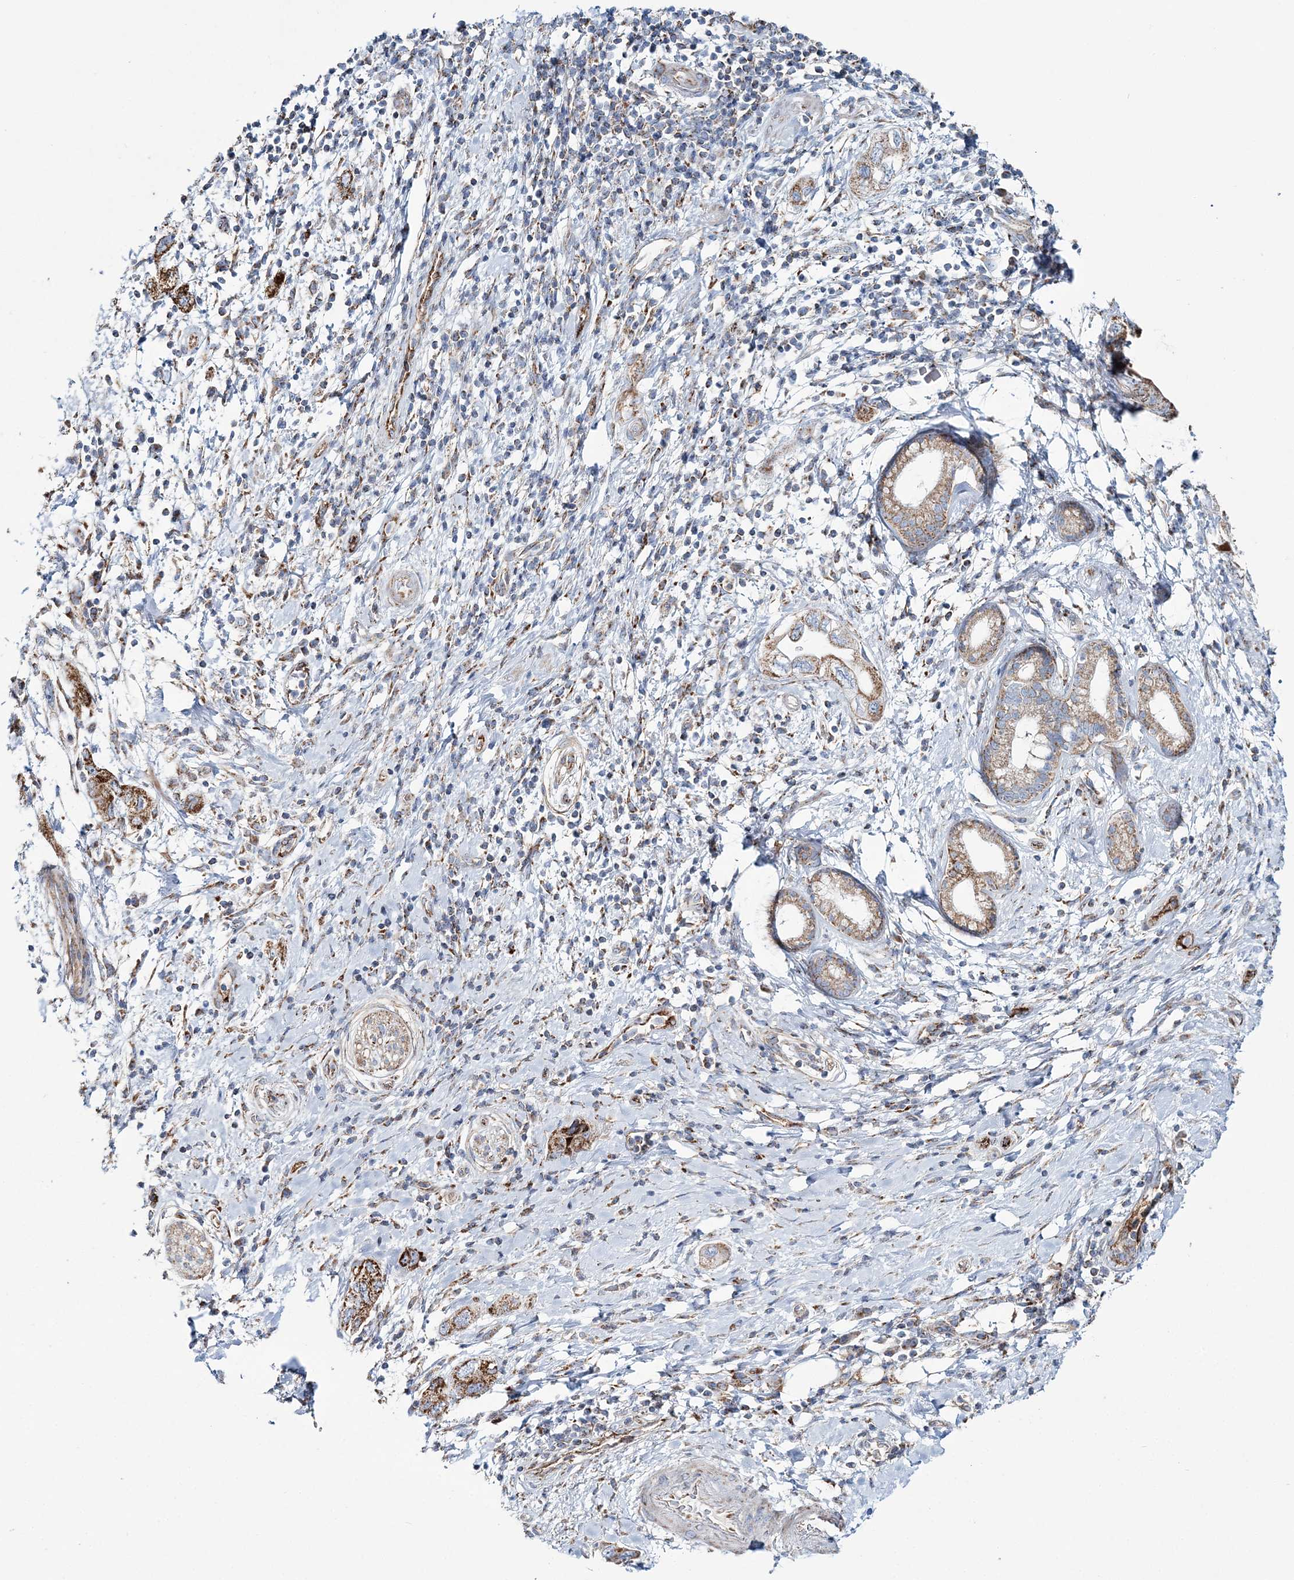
{"staining": {"intensity": "moderate", "quantity": ">75%", "location": "cytoplasmic/membranous"}, "tissue": "pancreatic cancer", "cell_type": "Tumor cells", "image_type": "cancer", "snomed": [{"axis": "morphology", "description": "Adenocarcinoma, NOS"}, {"axis": "topography", "description": "Pancreas"}], "caption": "Pancreatic cancer stained with DAB IHC demonstrates medium levels of moderate cytoplasmic/membranous positivity in approximately >75% of tumor cells.", "gene": "ARHGAP6", "patient": {"sex": "female", "age": 73}}